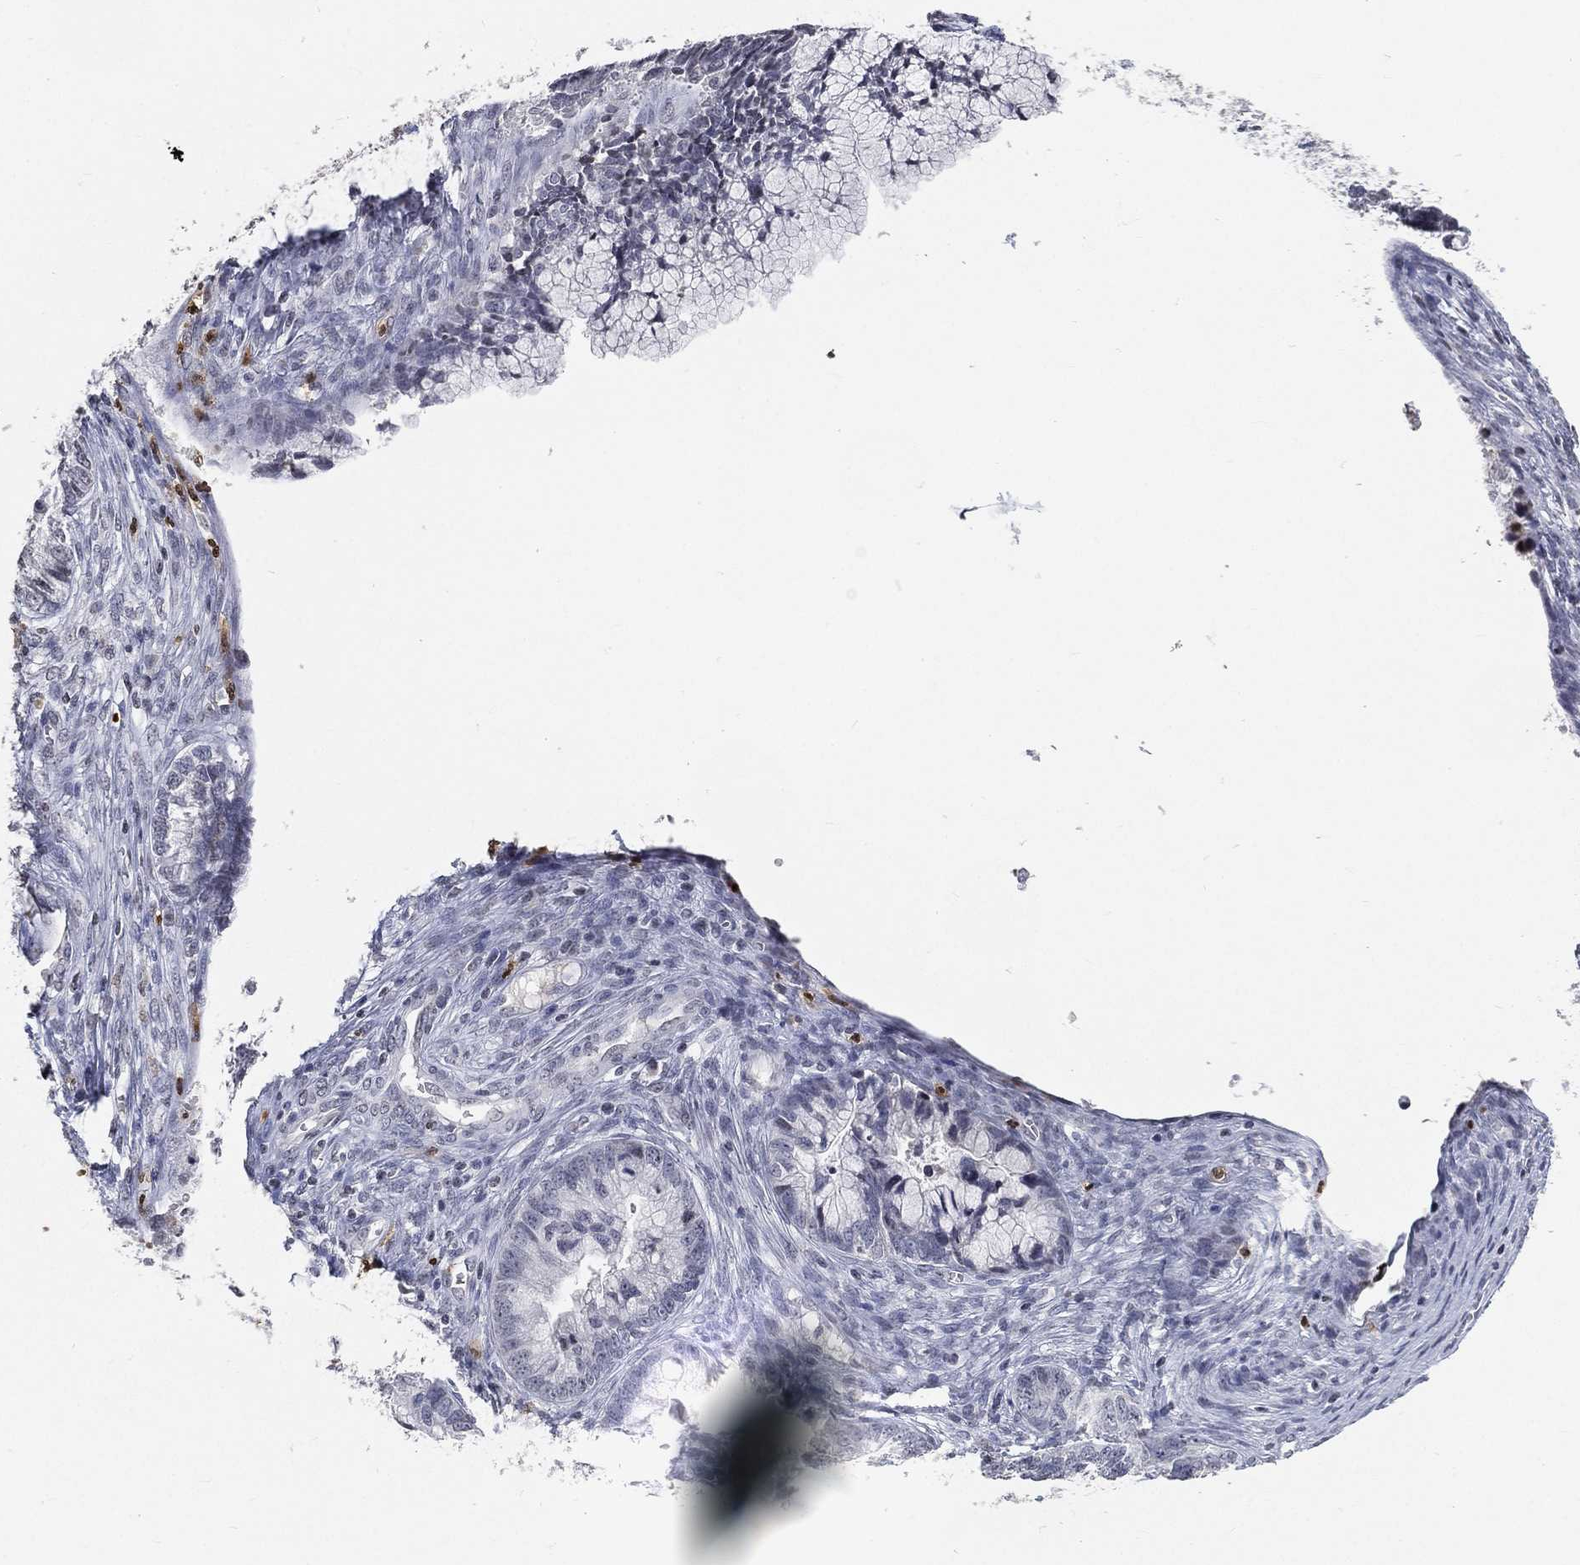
{"staining": {"intensity": "negative", "quantity": "none", "location": "none"}, "tissue": "cervical cancer", "cell_type": "Tumor cells", "image_type": "cancer", "snomed": [{"axis": "morphology", "description": "Adenocarcinoma, NOS"}, {"axis": "topography", "description": "Cervix"}], "caption": "Tumor cells show no significant positivity in cervical adenocarcinoma.", "gene": "ARG1", "patient": {"sex": "female", "age": 44}}